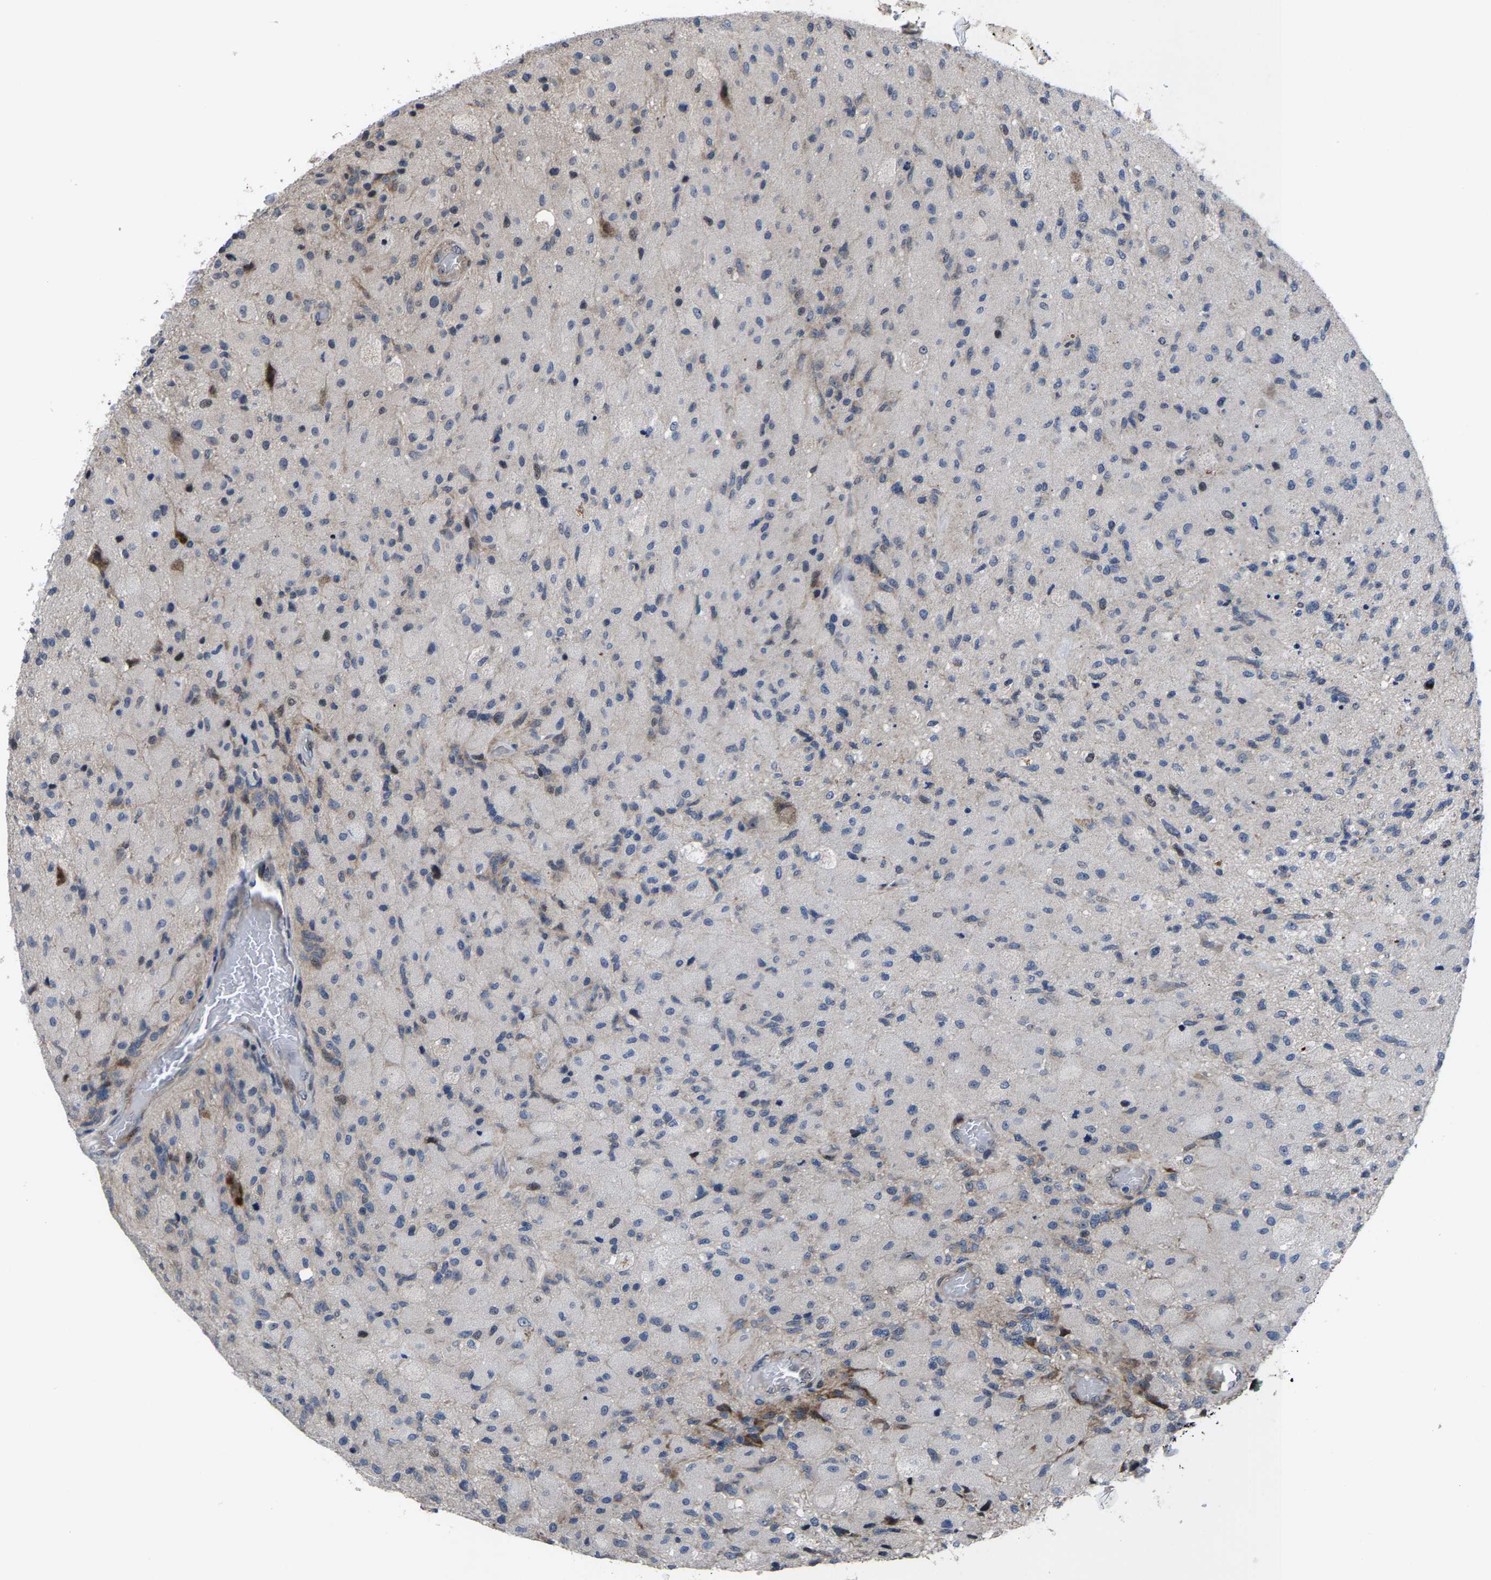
{"staining": {"intensity": "weak", "quantity": "<25%", "location": "cytoplasmic/membranous"}, "tissue": "glioma", "cell_type": "Tumor cells", "image_type": "cancer", "snomed": [{"axis": "morphology", "description": "Normal tissue, NOS"}, {"axis": "morphology", "description": "Glioma, malignant, High grade"}, {"axis": "topography", "description": "Cerebral cortex"}], "caption": "Malignant glioma (high-grade) stained for a protein using immunohistochemistry reveals no expression tumor cells.", "gene": "HAUS6", "patient": {"sex": "male", "age": 77}}